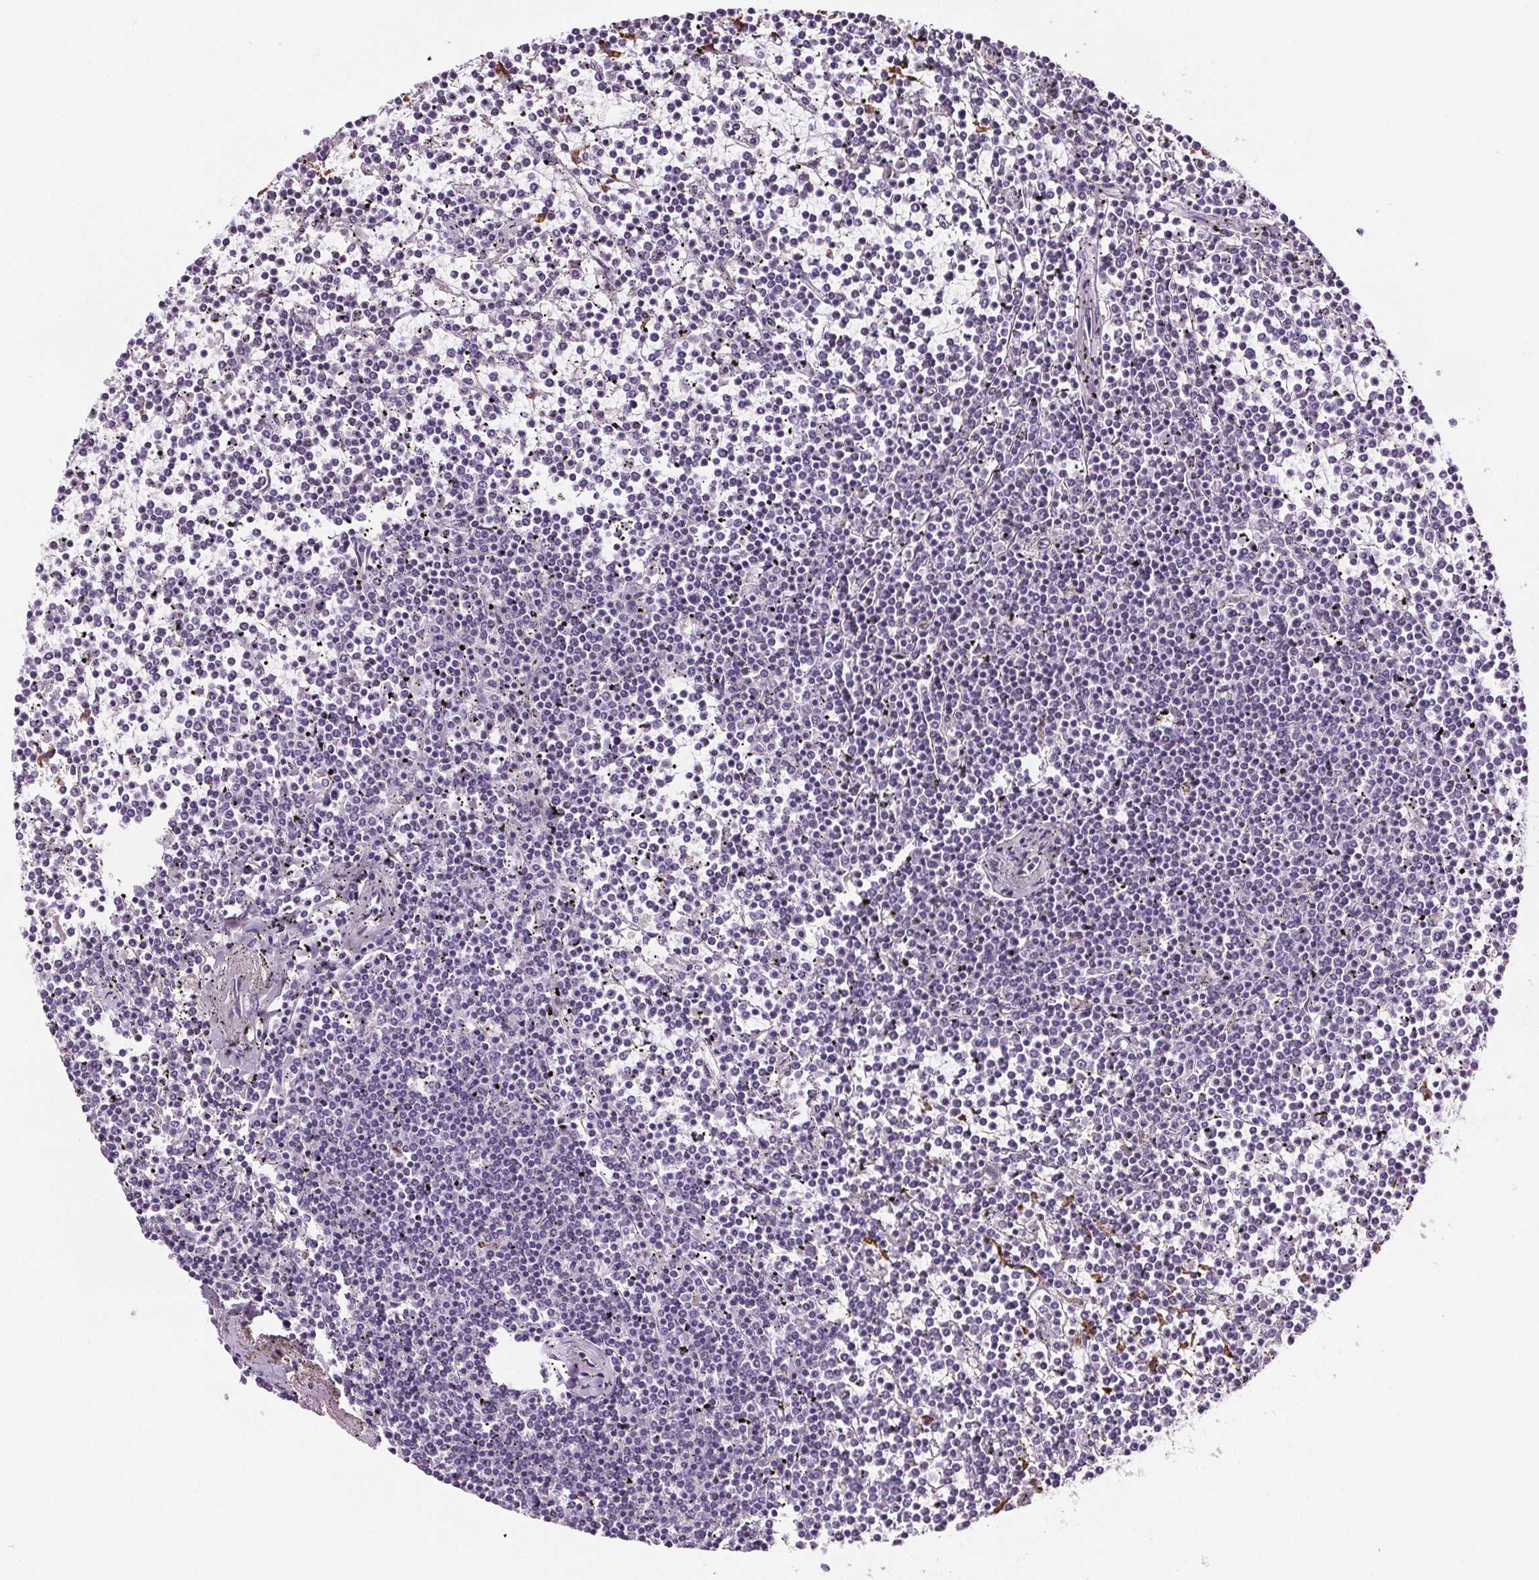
{"staining": {"intensity": "negative", "quantity": "none", "location": "none"}, "tissue": "lymphoma", "cell_type": "Tumor cells", "image_type": "cancer", "snomed": [{"axis": "morphology", "description": "Malignant lymphoma, non-Hodgkin's type, Low grade"}, {"axis": "topography", "description": "Spleen"}], "caption": "This is an IHC micrograph of low-grade malignant lymphoma, non-Hodgkin's type. There is no staining in tumor cells.", "gene": "CD5L", "patient": {"sex": "female", "age": 19}}